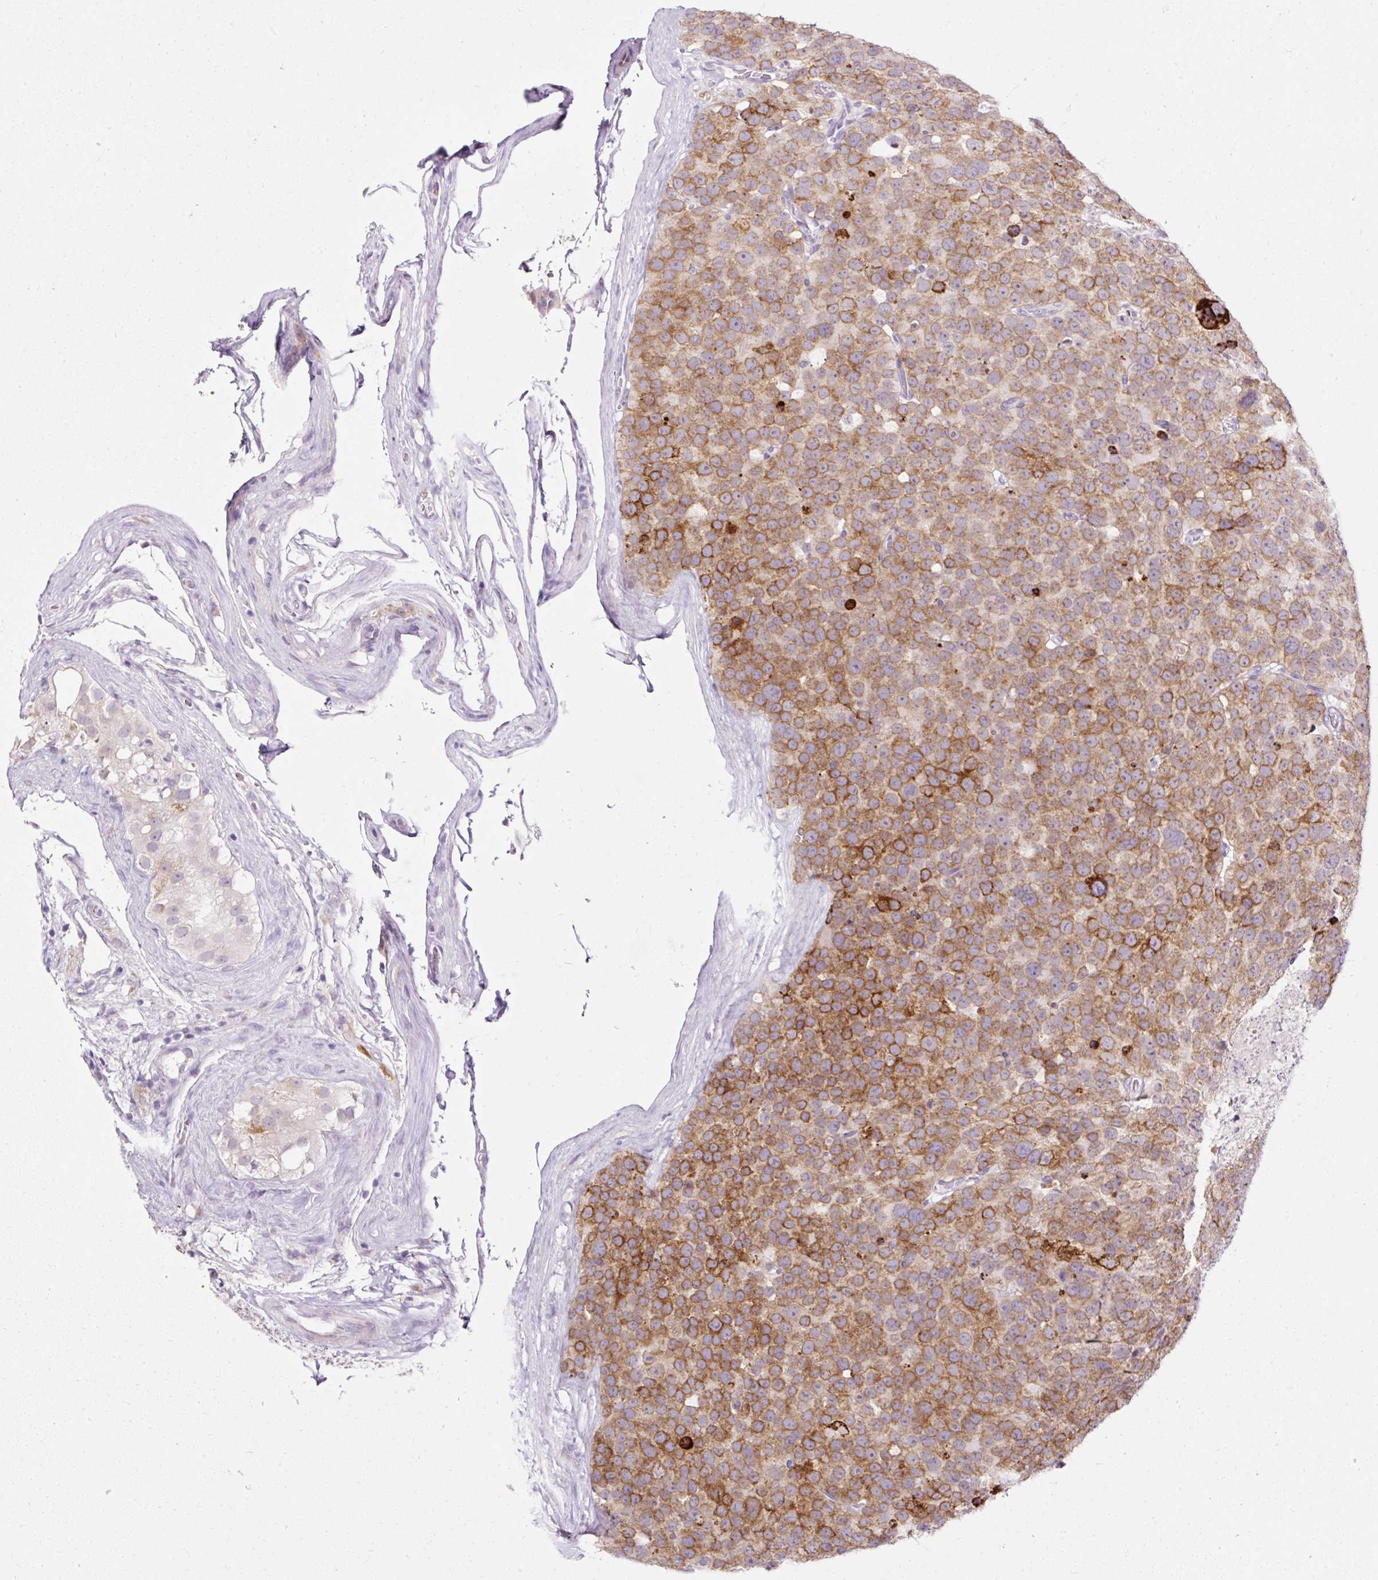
{"staining": {"intensity": "moderate", "quantity": ">75%", "location": "cytoplasmic/membranous"}, "tissue": "testis cancer", "cell_type": "Tumor cells", "image_type": "cancer", "snomed": [{"axis": "morphology", "description": "Seminoma, NOS"}, {"axis": "topography", "description": "Testis"}], "caption": "Seminoma (testis) stained for a protein exhibits moderate cytoplasmic/membranous positivity in tumor cells. Nuclei are stained in blue.", "gene": "FMC1", "patient": {"sex": "male", "age": 71}}